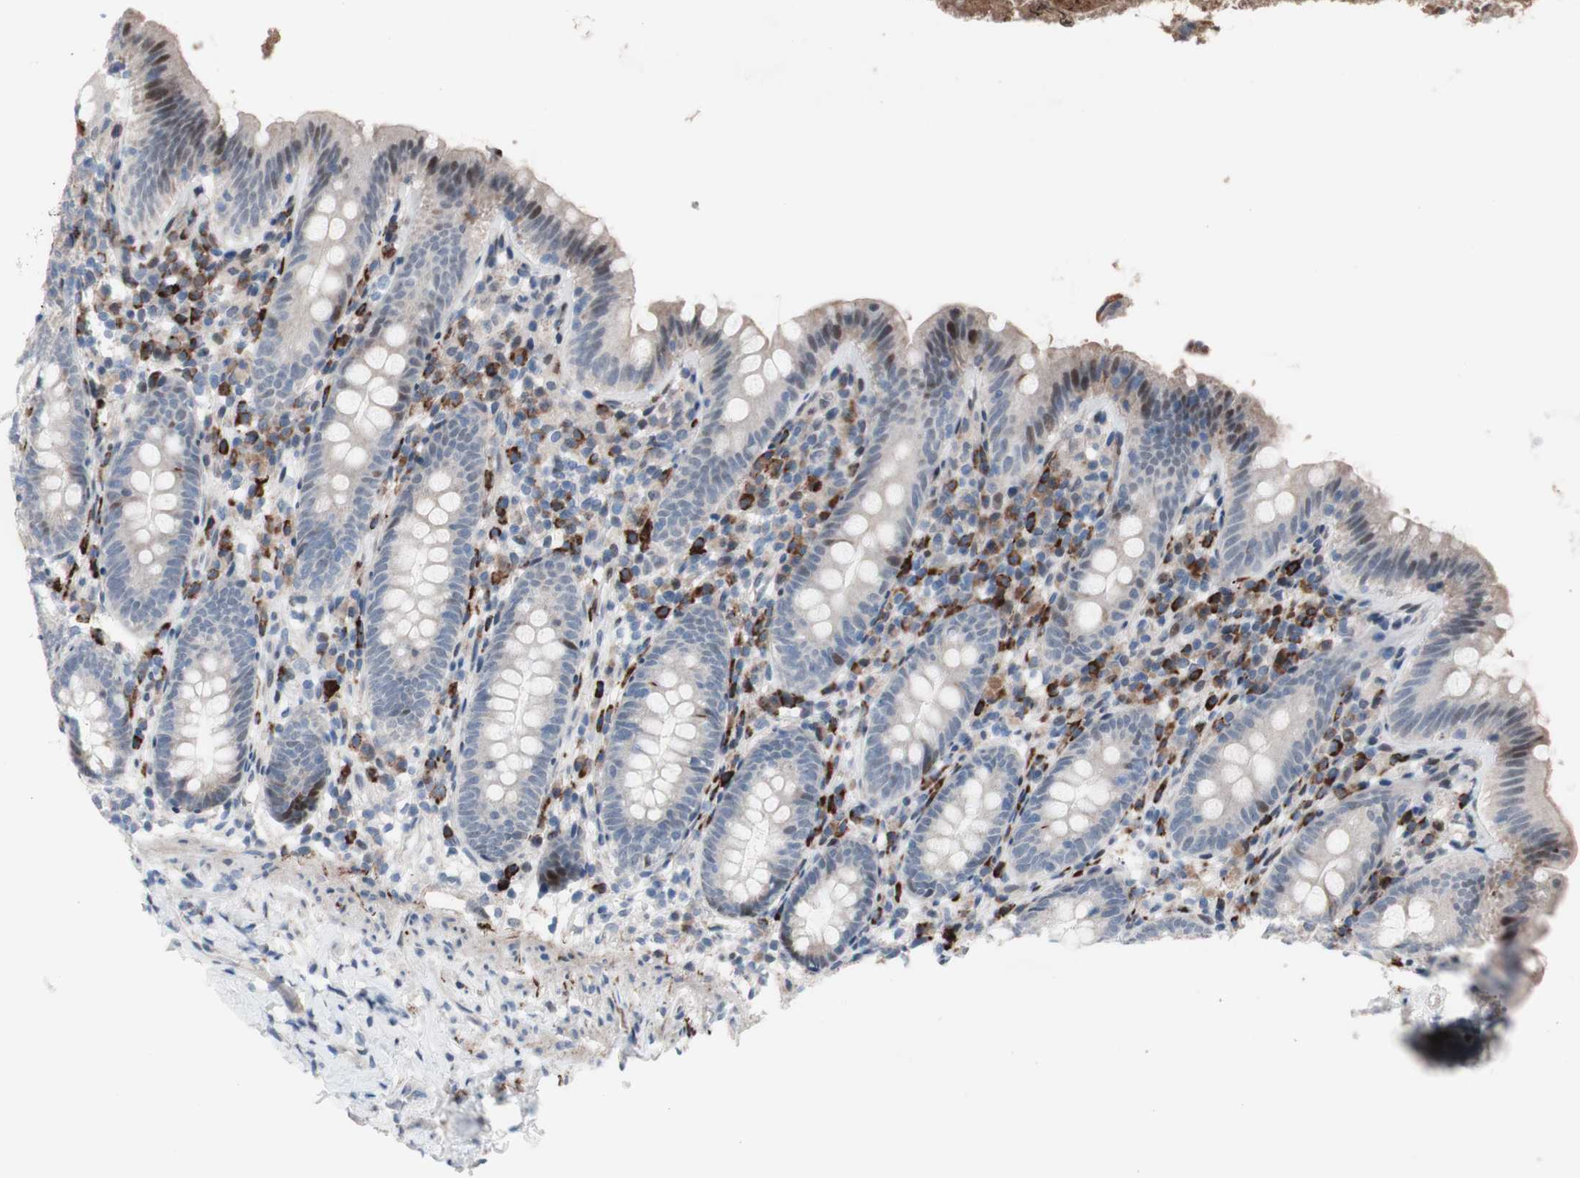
{"staining": {"intensity": "moderate", "quantity": "<25%", "location": "cytoplasmic/membranous,nuclear"}, "tissue": "appendix", "cell_type": "Glandular cells", "image_type": "normal", "snomed": [{"axis": "morphology", "description": "Normal tissue, NOS"}, {"axis": "topography", "description": "Appendix"}], "caption": "Immunohistochemistry (IHC) of benign human appendix exhibits low levels of moderate cytoplasmic/membranous,nuclear positivity in about <25% of glandular cells. (brown staining indicates protein expression, while blue staining denotes nuclei).", "gene": "PHTF2", "patient": {"sex": "male", "age": 52}}